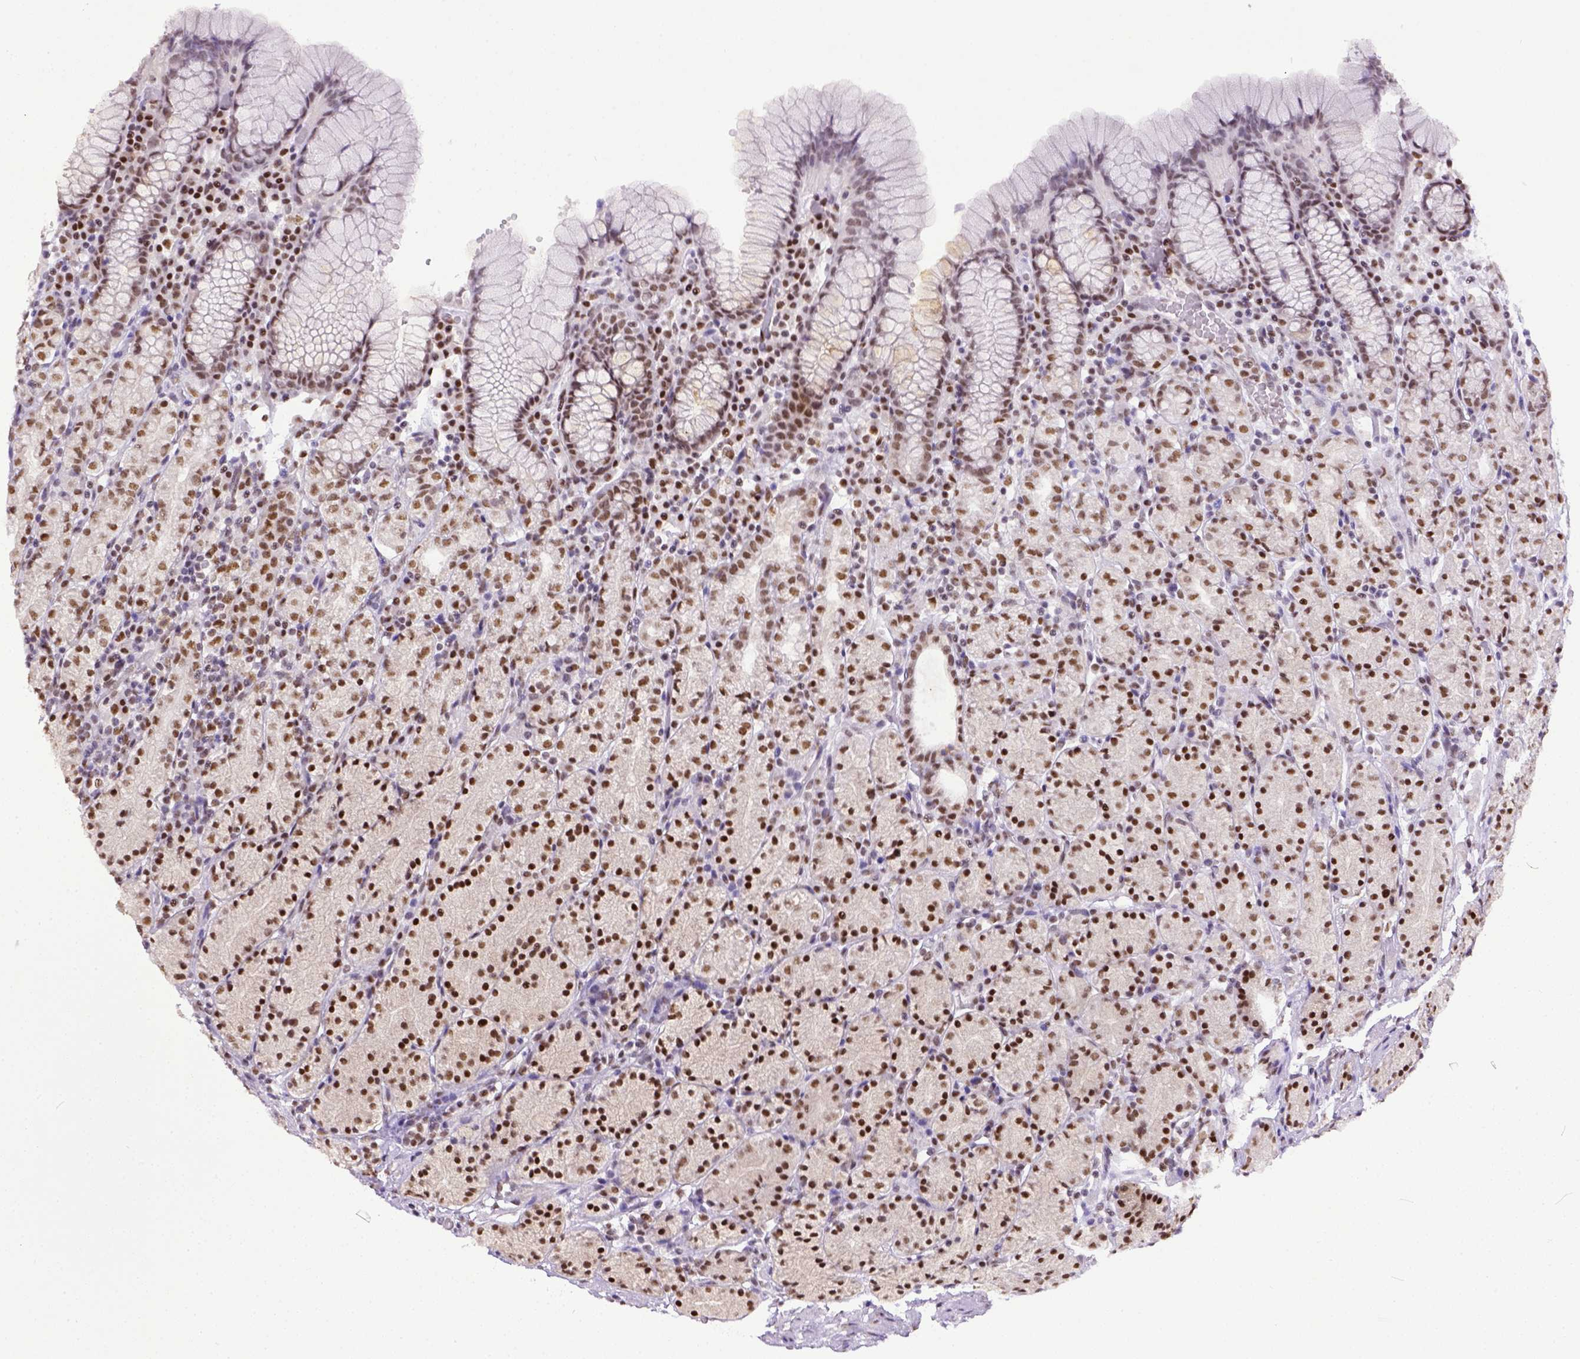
{"staining": {"intensity": "strong", "quantity": ">75%", "location": "nuclear"}, "tissue": "stomach", "cell_type": "Glandular cells", "image_type": "normal", "snomed": [{"axis": "morphology", "description": "Normal tissue, NOS"}, {"axis": "topography", "description": "Stomach, upper"}, {"axis": "topography", "description": "Stomach"}], "caption": "Strong nuclear staining for a protein is identified in approximately >75% of glandular cells of benign stomach using immunohistochemistry.", "gene": "ERCC1", "patient": {"sex": "male", "age": 62}}